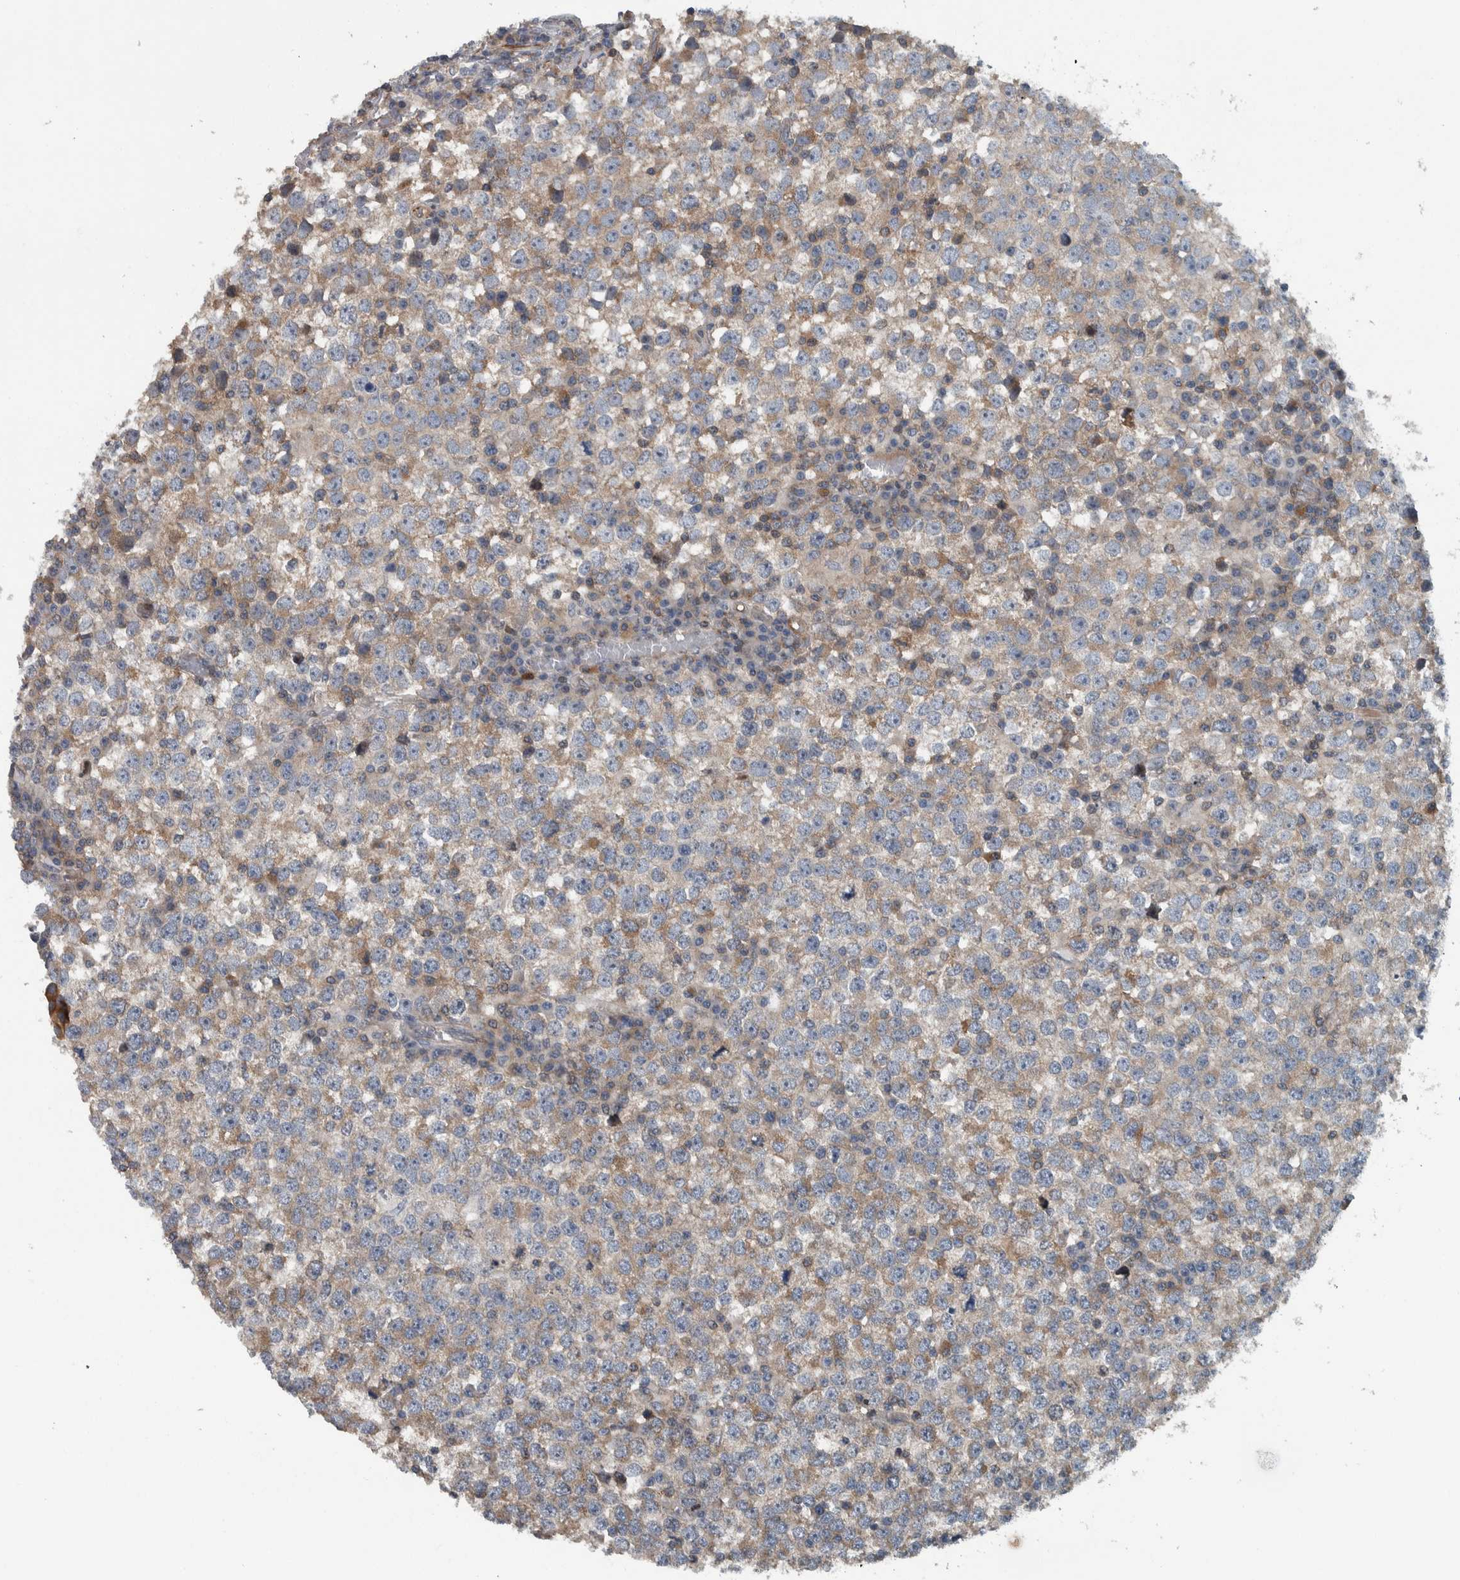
{"staining": {"intensity": "weak", "quantity": ">75%", "location": "cytoplasmic/membranous"}, "tissue": "testis cancer", "cell_type": "Tumor cells", "image_type": "cancer", "snomed": [{"axis": "morphology", "description": "Seminoma, NOS"}, {"axis": "topography", "description": "Testis"}], "caption": "Weak cytoplasmic/membranous protein staining is seen in approximately >75% of tumor cells in seminoma (testis).", "gene": "BAIAP2L1", "patient": {"sex": "male", "age": 65}}